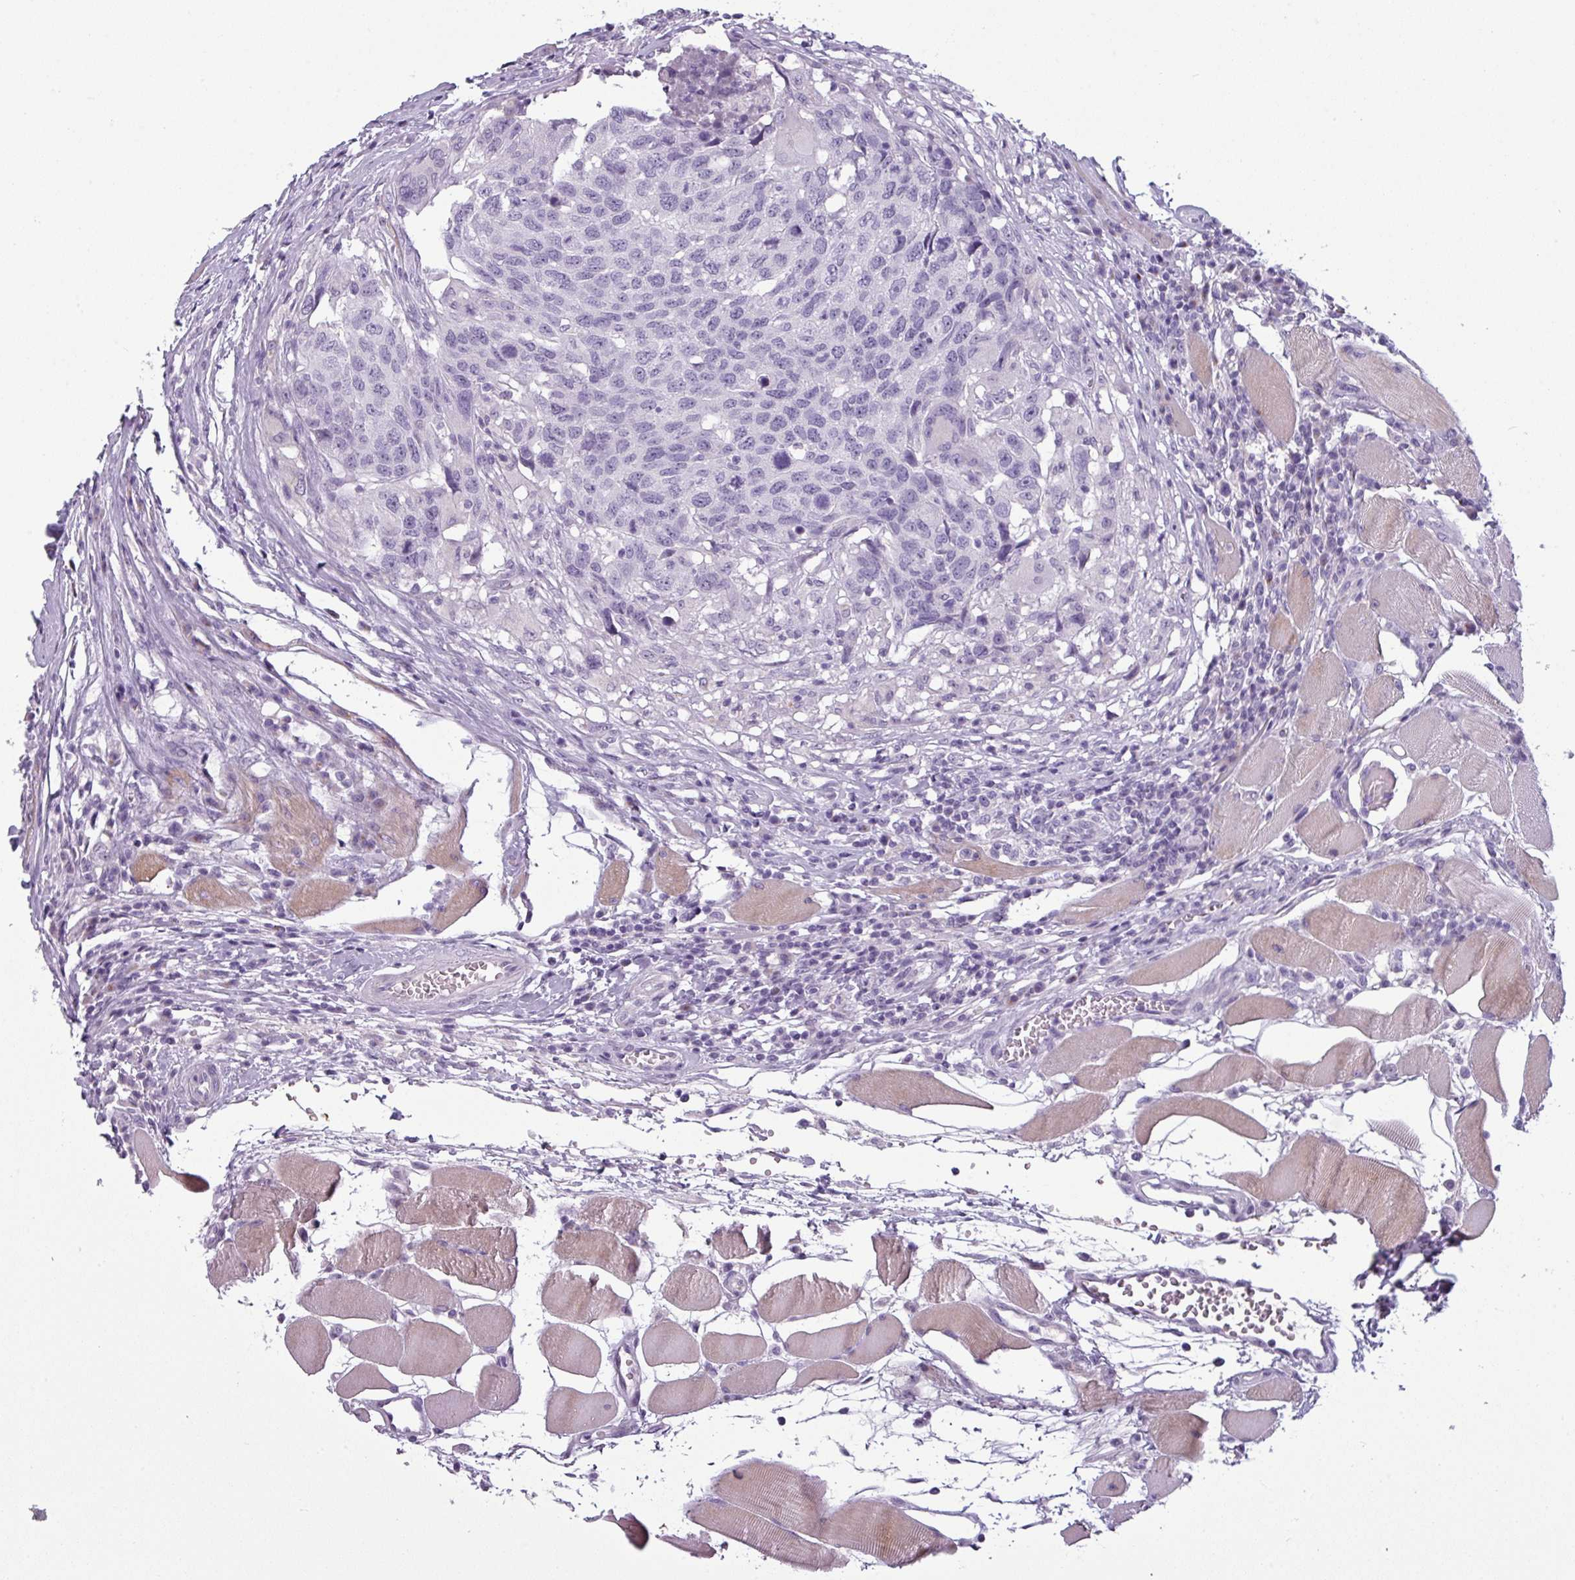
{"staining": {"intensity": "moderate", "quantity": "<25%", "location": "cytoplasmic/membranous"}, "tissue": "head and neck cancer", "cell_type": "Tumor cells", "image_type": "cancer", "snomed": [{"axis": "morphology", "description": "Squamous cell carcinoma, NOS"}, {"axis": "topography", "description": "Head-Neck"}], "caption": "High-magnification brightfield microscopy of head and neck cancer (squamous cell carcinoma) stained with DAB (3,3'-diaminobenzidine) (brown) and counterstained with hematoxylin (blue). tumor cells exhibit moderate cytoplasmic/membranous staining is identified in about<25% of cells.", "gene": "SLC26A9", "patient": {"sex": "male", "age": 66}}